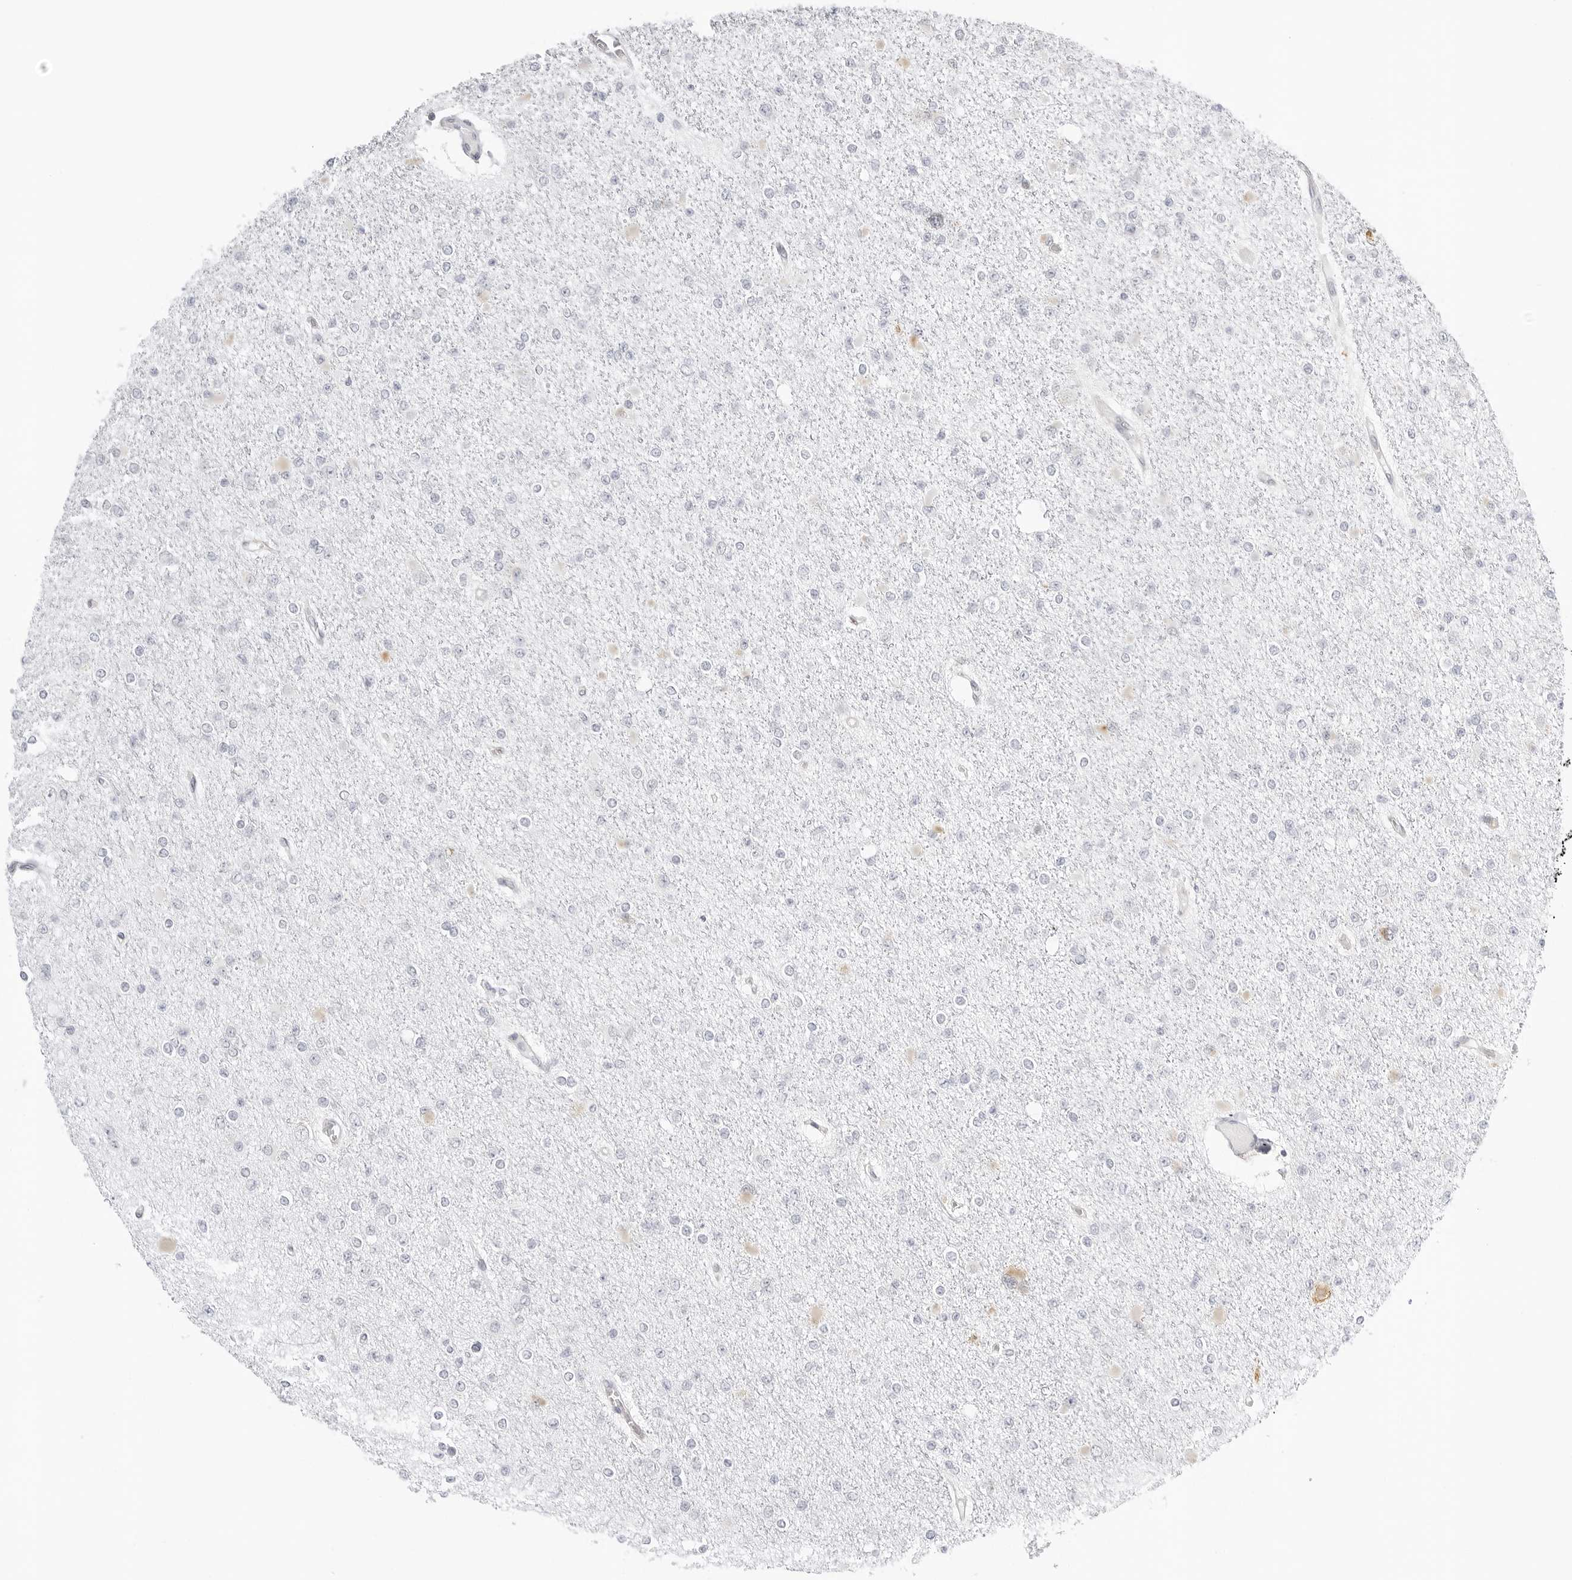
{"staining": {"intensity": "negative", "quantity": "none", "location": "none"}, "tissue": "glioma", "cell_type": "Tumor cells", "image_type": "cancer", "snomed": [{"axis": "morphology", "description": "Glioma, malignant, Low grade"}, {"axis": "topography", "description": "Brain"}], "caption": "Tumor cells show no significant protein expression in malignant glioma (low-grade). The staining was performed using DAB to visualize the protein expression in brown, while the nuclei were stained in blue with hematoxylin (Magnification: 20x).", "gene": "THEM4", "patient": {"sex": "female", "age": 22}}